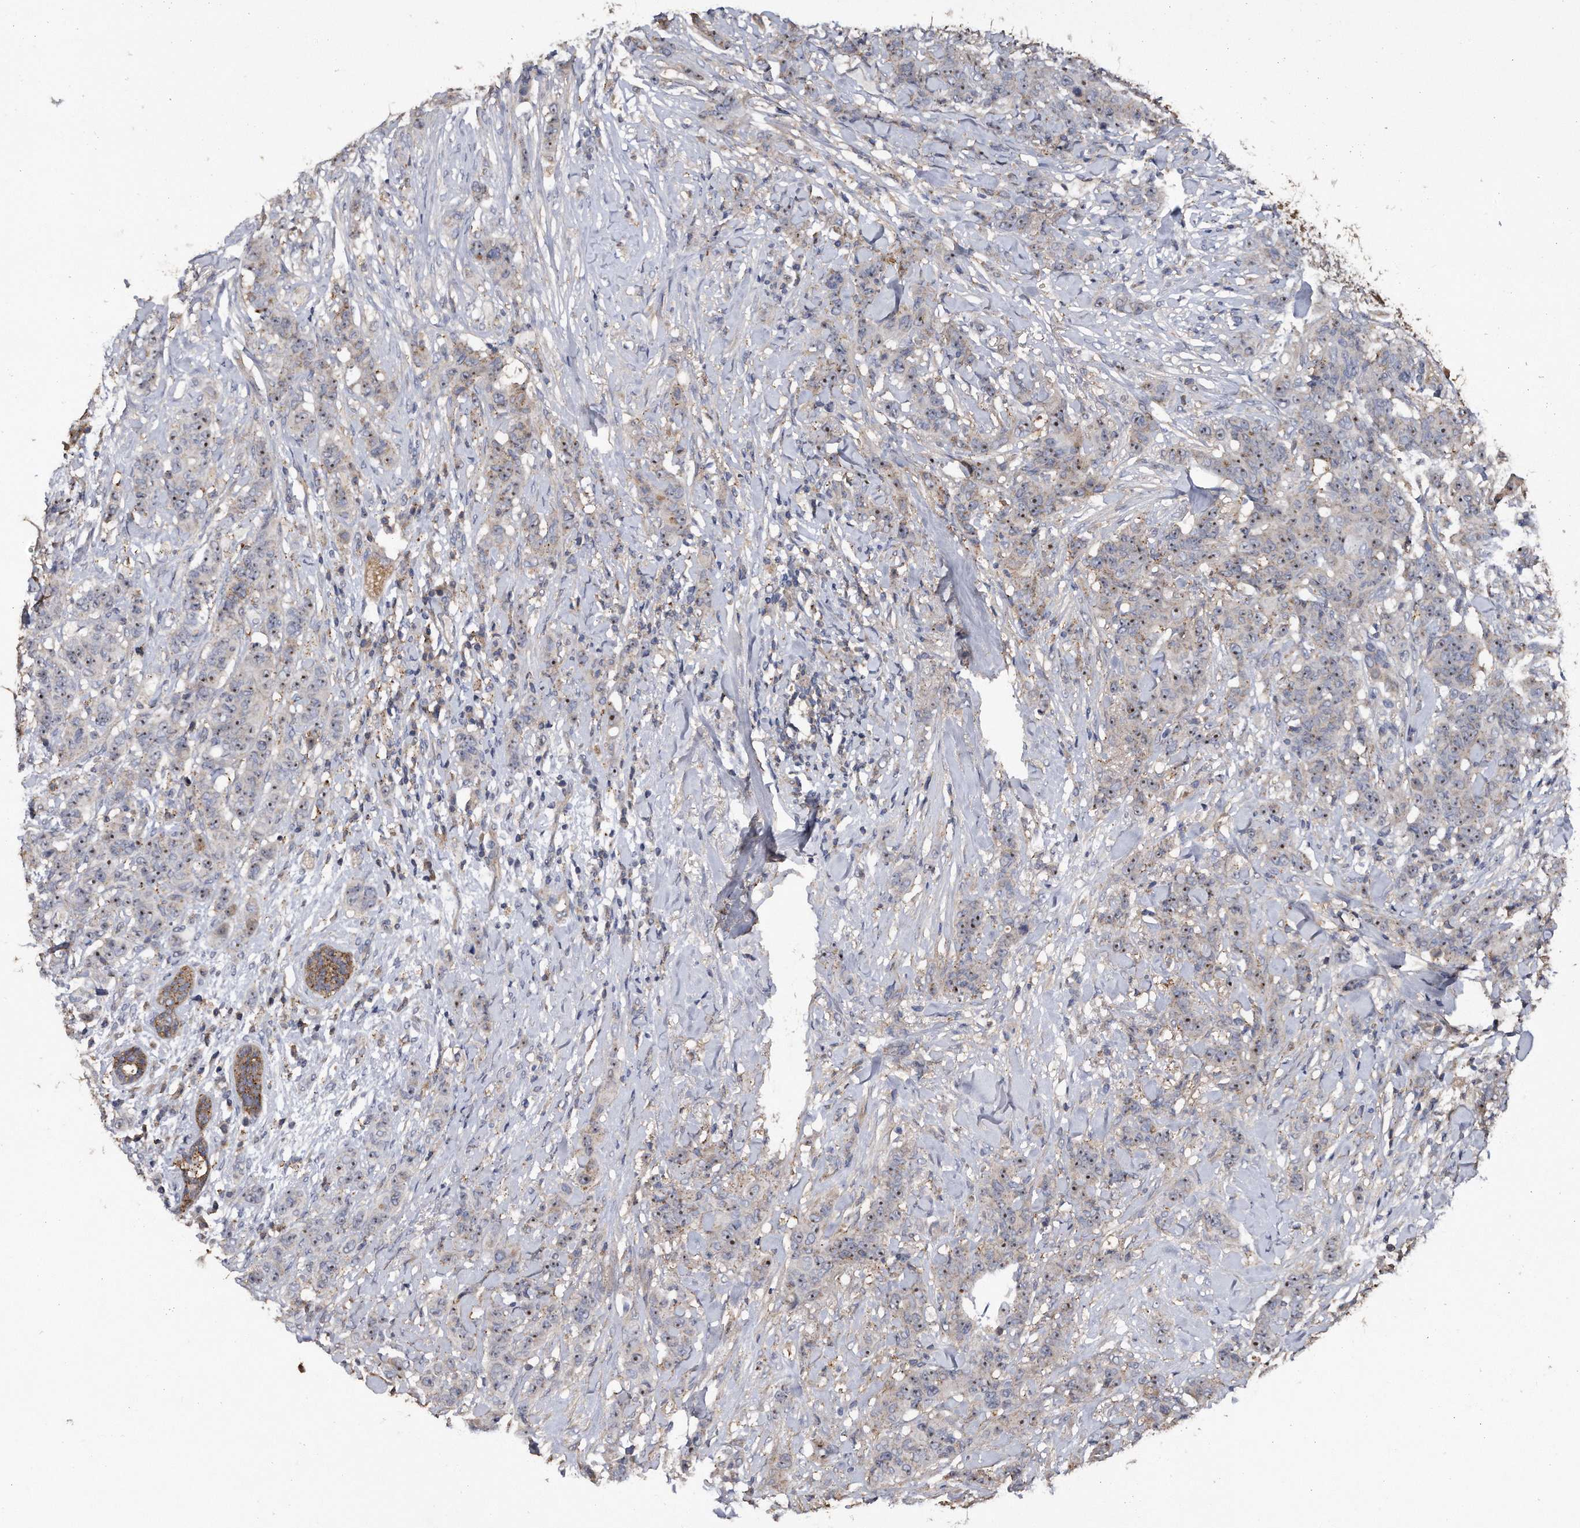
{"staining": {"intensity": "moderate", "quantity": ">75%", "location": "nuclear"}, "tissue": "breast cancer", "cell_type": "Tumor cells", "image_type": "cancer", "snomed": [{"axis": "morphology", "description": "Duct carcinoma"}, {"axis": "topography", "description": "Breast"}], "caption": "DAB (3,3'-diaminobenzidine) immunohistochemical staining of breast infiltrating ductal carcinoma shows moderate nuclear protein staining in approximately >75% of tumor cells.", "gene": "KCND3", "patient": {"sex": "female", "age": 40}}